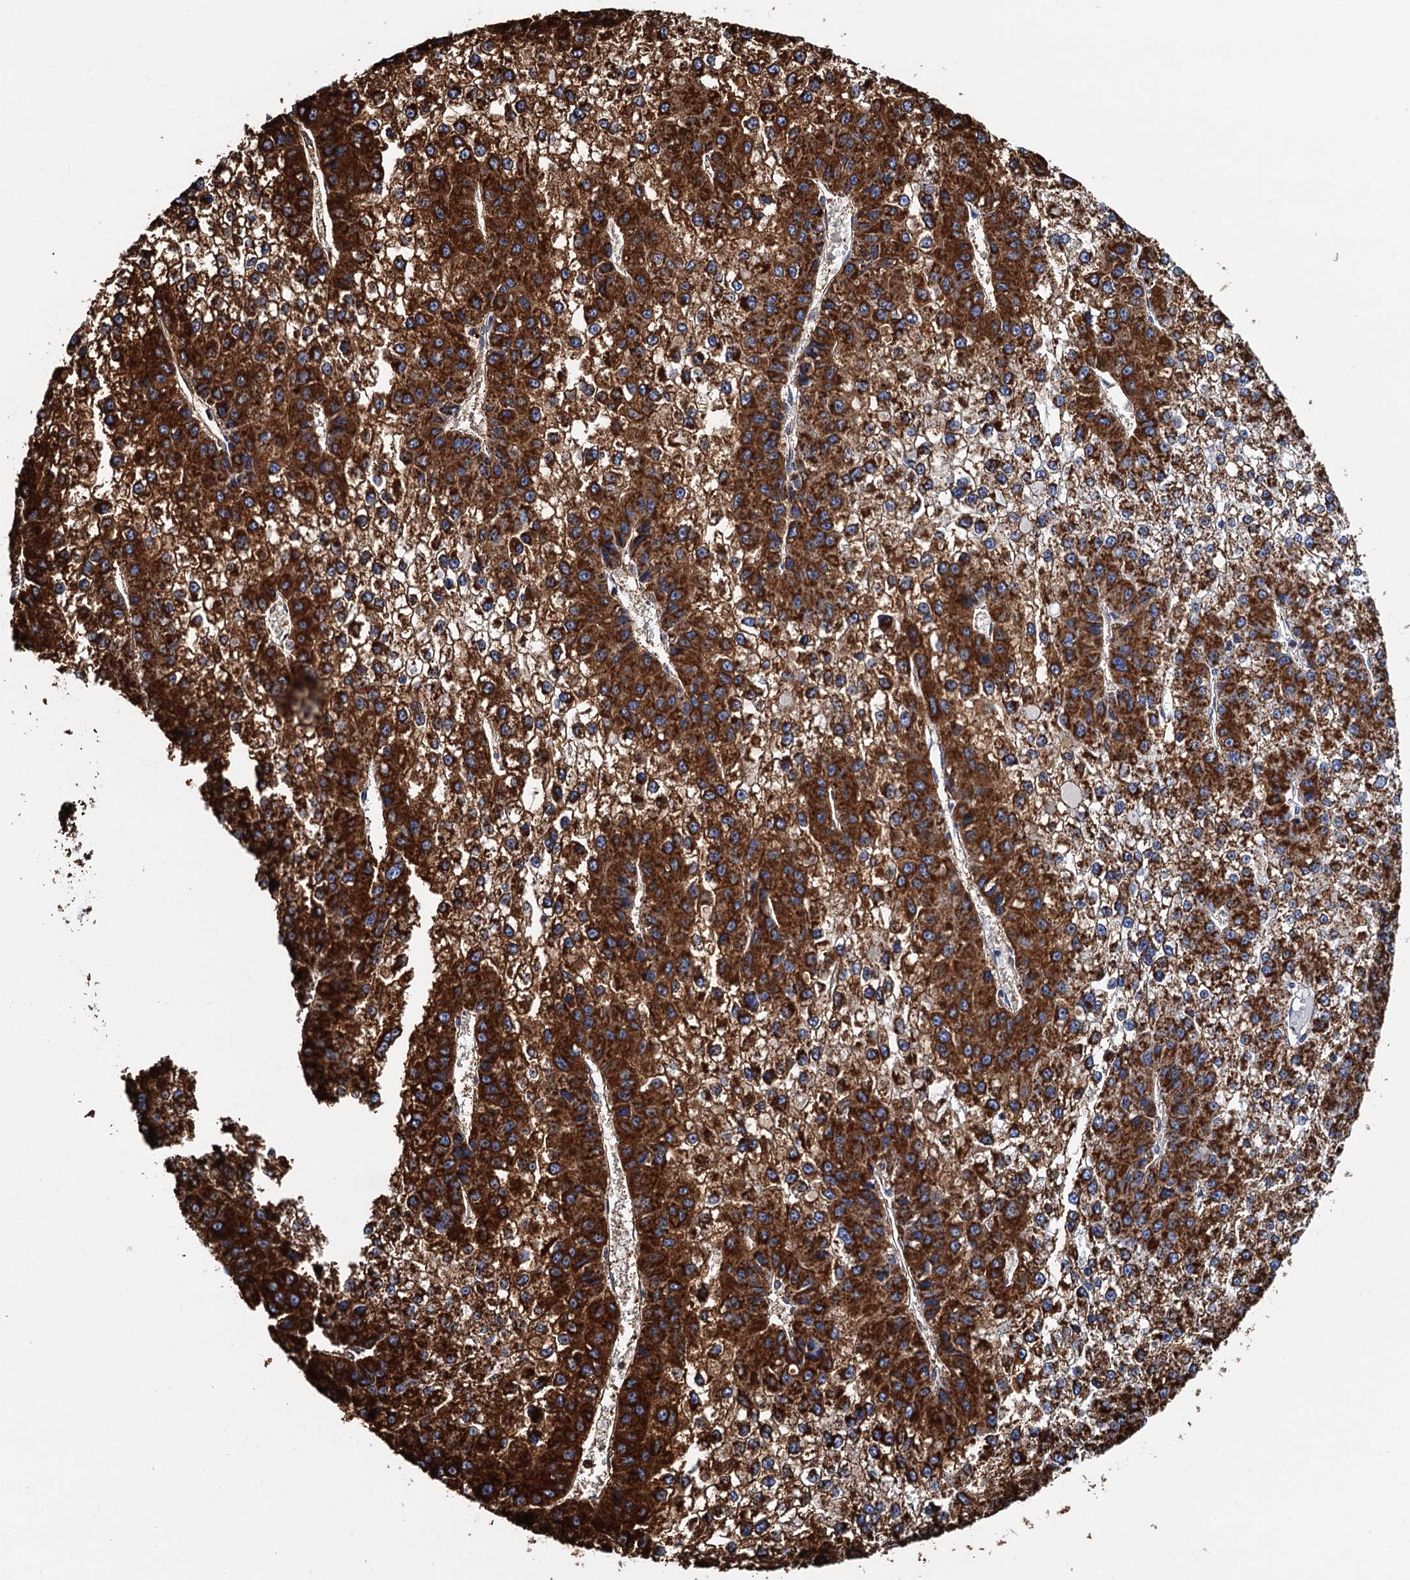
{"staining": {"intensity": "strong", "quantity": ">75%", "location": "cytoplasmic/membranous"}, "tissue": "liver cancer", "cell_type": "Tumor cells", "image_type": "cancer", "snomed": [{"axis": "morphology", "description": "Carcinoma, Hepatocellular, NOS"}, {"axis": "topography", "description": "Liver"}], "caption": "Approximately >75% of tumor cells in hepatocellular carcinoma (liver) reveal strong cytoplasmic/membranous protein positivity as visualized by brown immunohistochemical staining.", "gene": "AAGAB", "patient": {"sex": "female", "age": 73}}